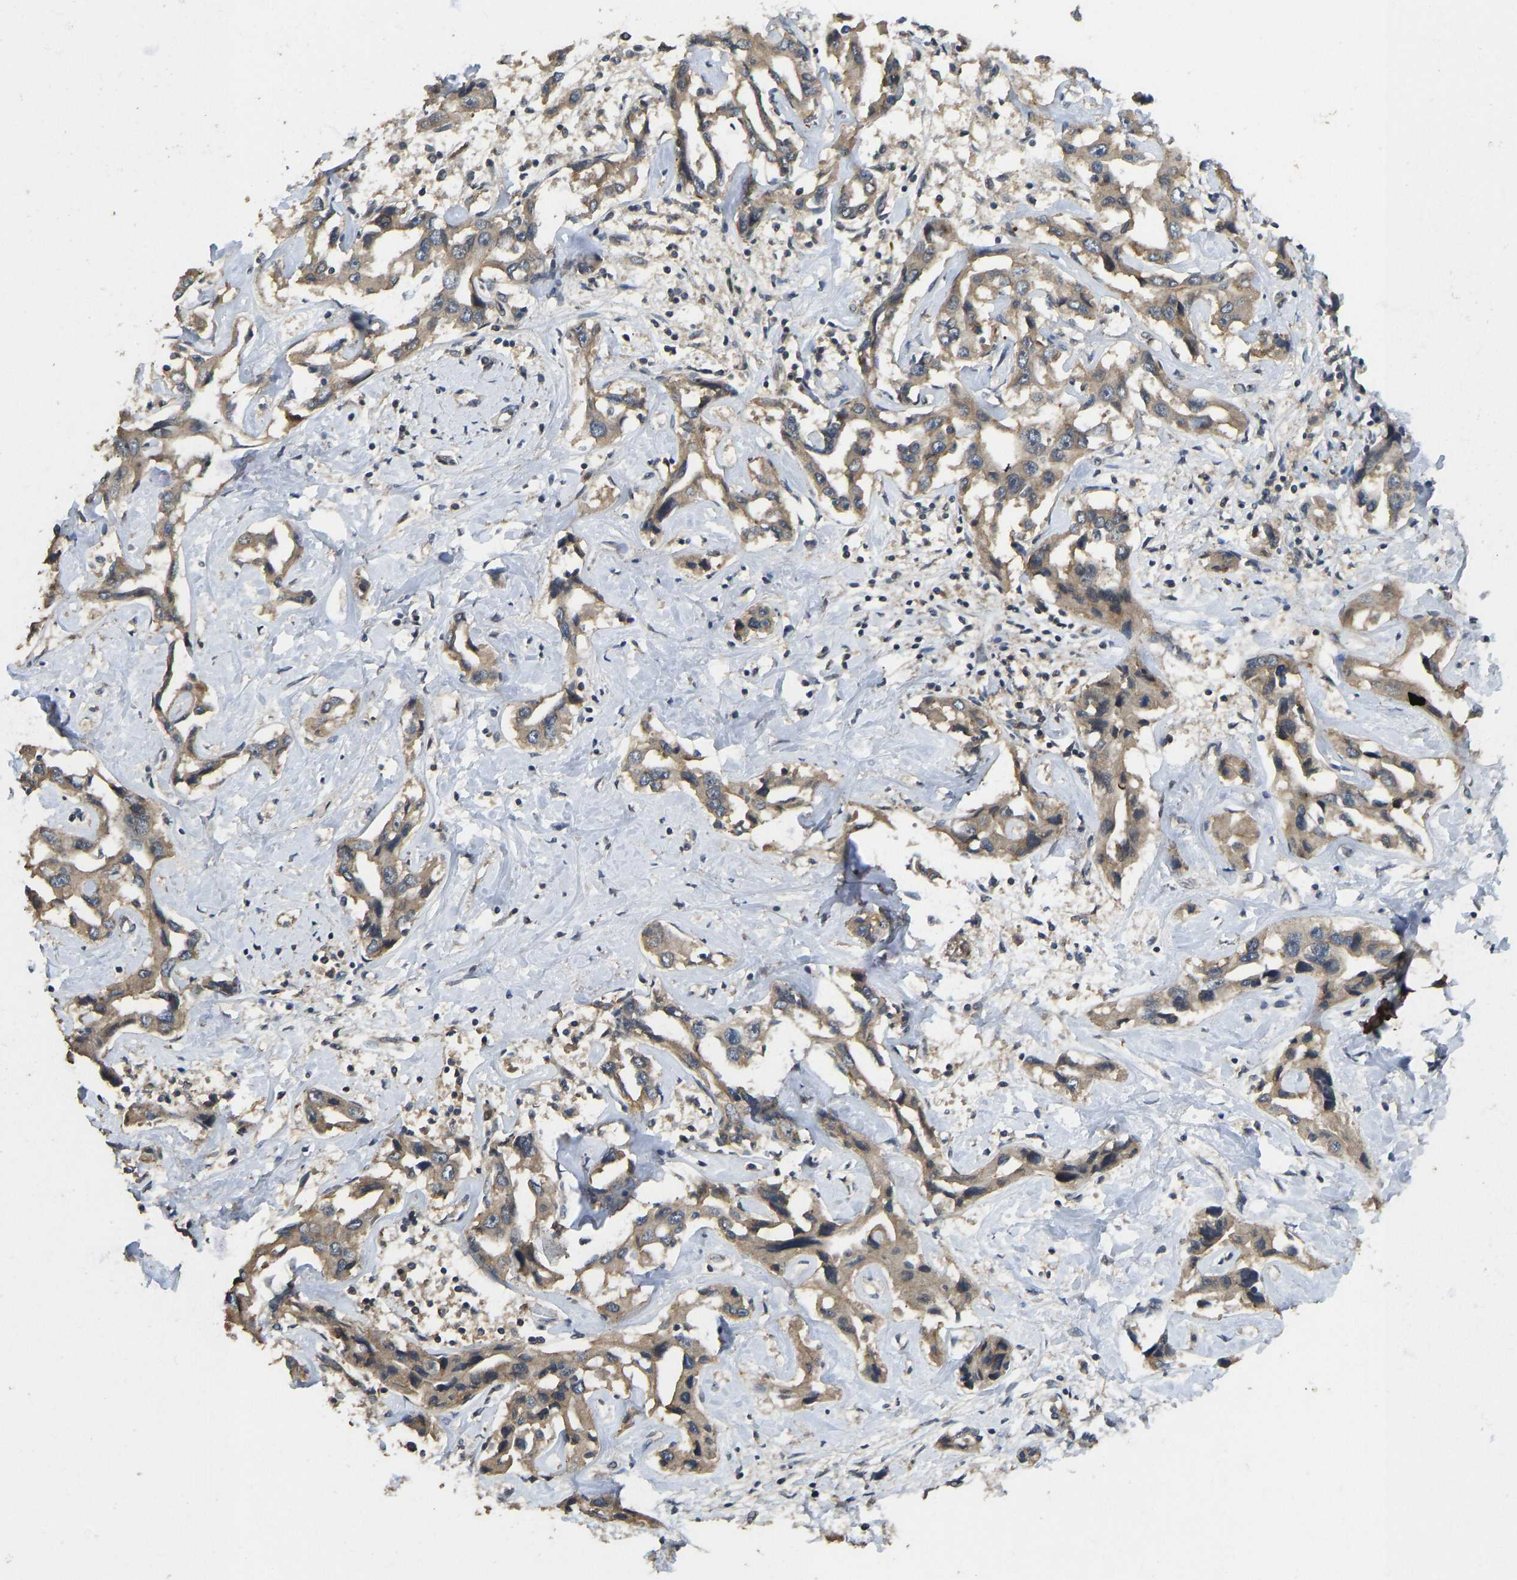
{"staining": {"intensity": "moderate", "quantity": ">75%", "location": "cytoplasmic/membranous"}, "tissue": "liver cancer", "cell_type": "Tumor cells", "image_type": "cancer", "snomed": [{"axis": "morphology", "description": "Cholangiocarcinoma"}, {"axis": "topography", "description": "Liver"}], "caption": "High-magnification brightfield microscopy of liver cancer (cholangiocarcinoma) stained with DAB (brown) and counterstained with hematoxylin (blue). tumor cells exhibit moderate cytoplasmic/membranous positivity is identified in about>75% of cells. (Stains: DAB in brown, nuclei in blue, Microscopy: brightfield microscopy at high magnification).", "gene": "NDRG3", "patient": {"sex": "male", "age": 59}}